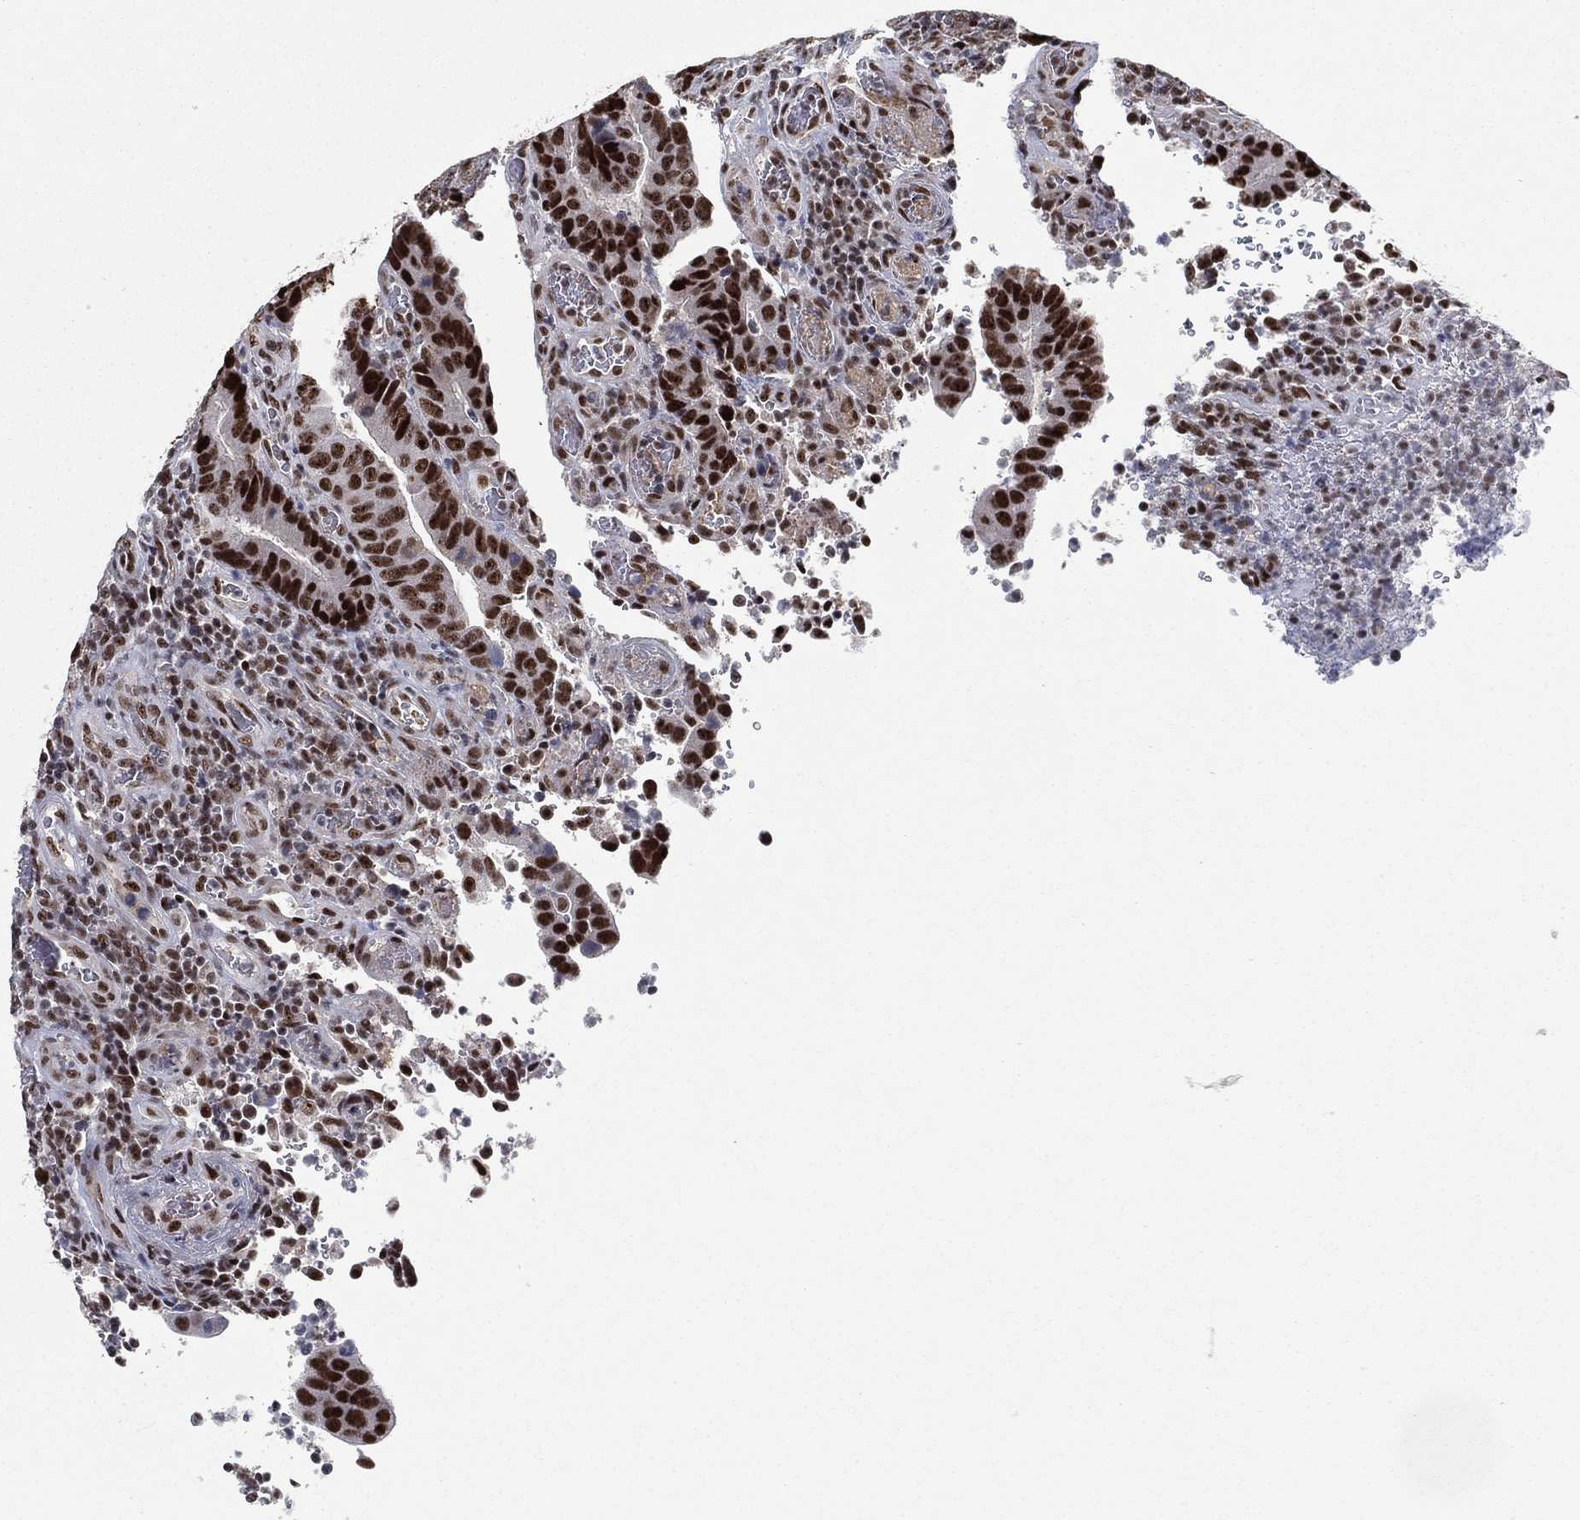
{"staining": {"intensity": "strong", "quantity": ">75%", "location": "nuclear"}, "tissue": "colorectal cancer", "cell_type": "Tumor cells", "image_type": "cancer", "snomed": [{"axis": "morphology", "description": "Adenocarcinoma, NOS"}, {"axis": "topography", "description": "Colon"}], "caption": "Human adenocarcinoma (colorectal) stained with a brown dye exhibits strong nuclear positive staining in approximately >75% of tumor cells.", "gene": "DDX27", "patient": {"sex": "female", "age": 56}}